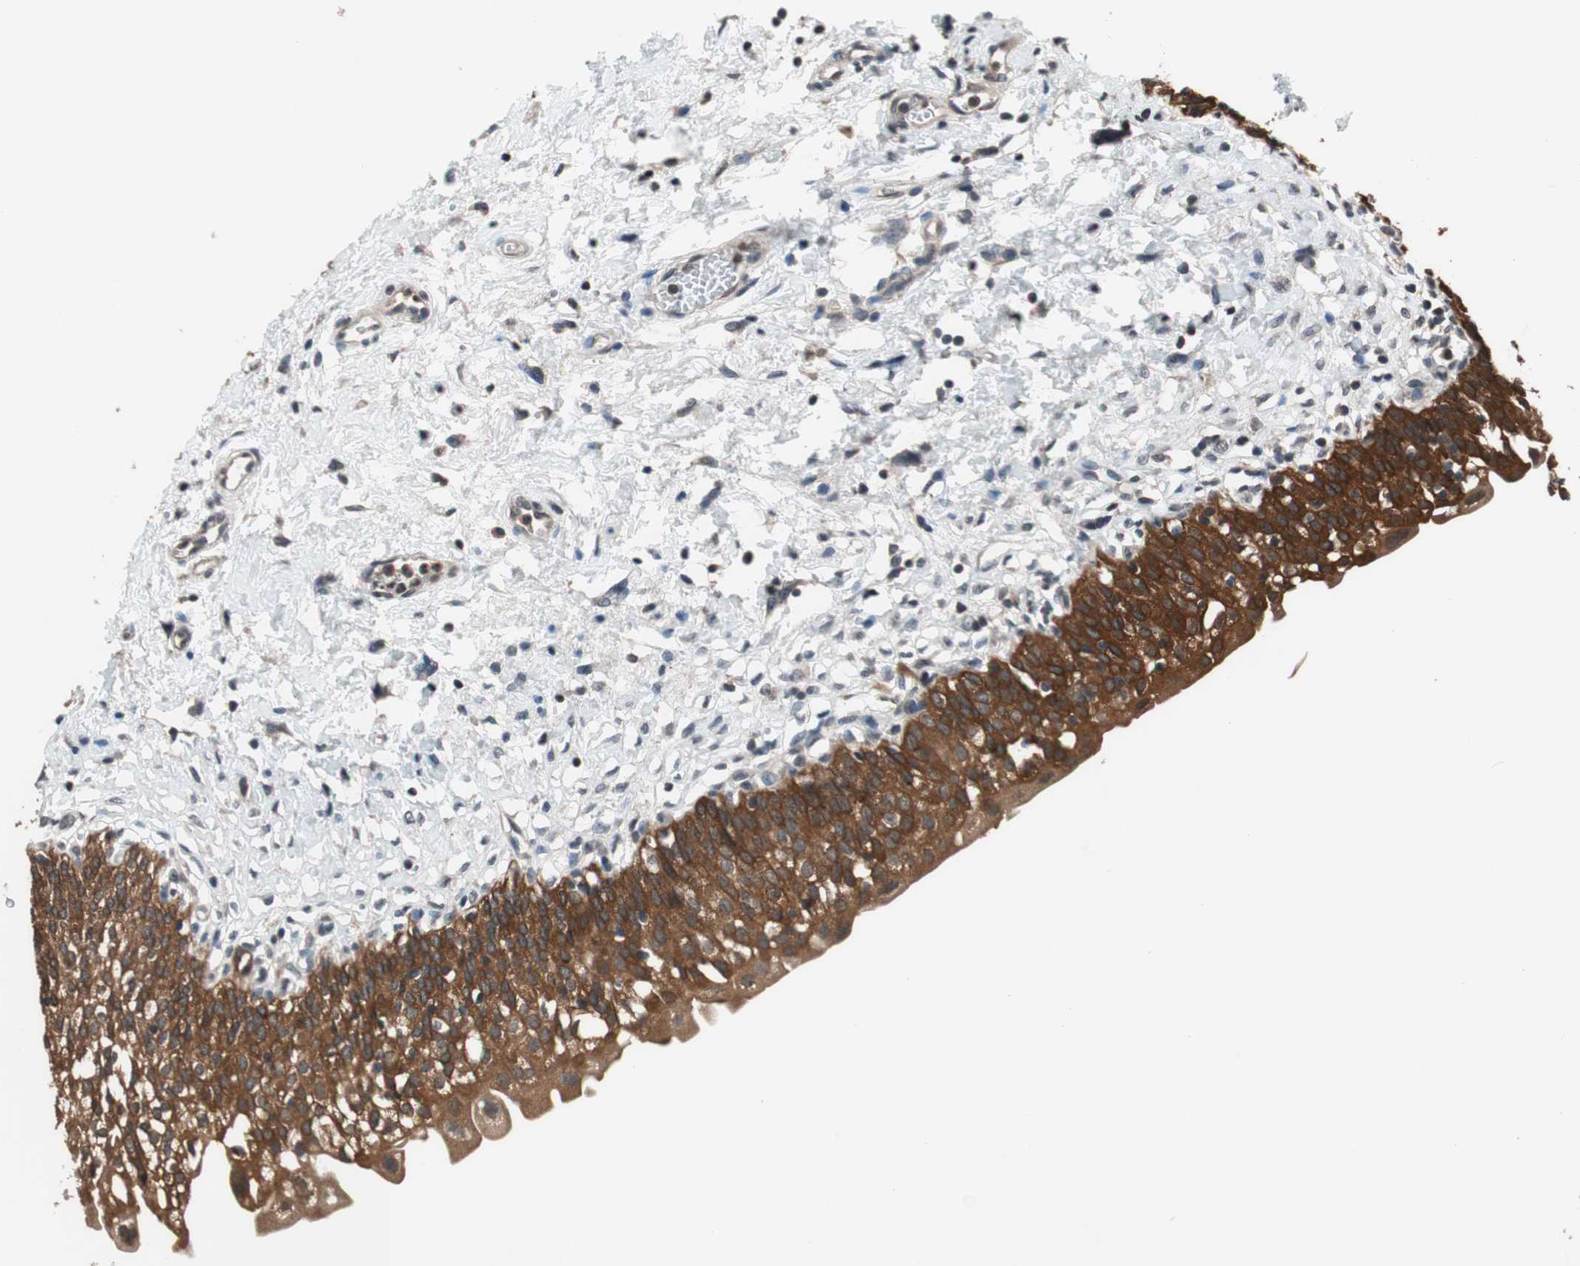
{"staining": {"intensity": "strong", "quantity": ">75%", "location": "cytoplasmic/membranous"}, "tissue": "urinary bladder", "cell_type": "Urothelial cells", "image_type": "normal", "snomed": [{"axis": "morphology", "description": "Normal tissue, NOS"}, {"axis": "topography", "description": "Urinary bladder"}], "caption": "The photomicrograph demonstrates immunohistochemical staining of unremarkable urinary bladder. There is strong cytoplasmic/membranous expression is seen in approximately >75% of urothelial cells. (IHC, brightfield microscopy, high magnification).", "gene": "GCLC", "patient": {"sex": "male", "age": 55}}